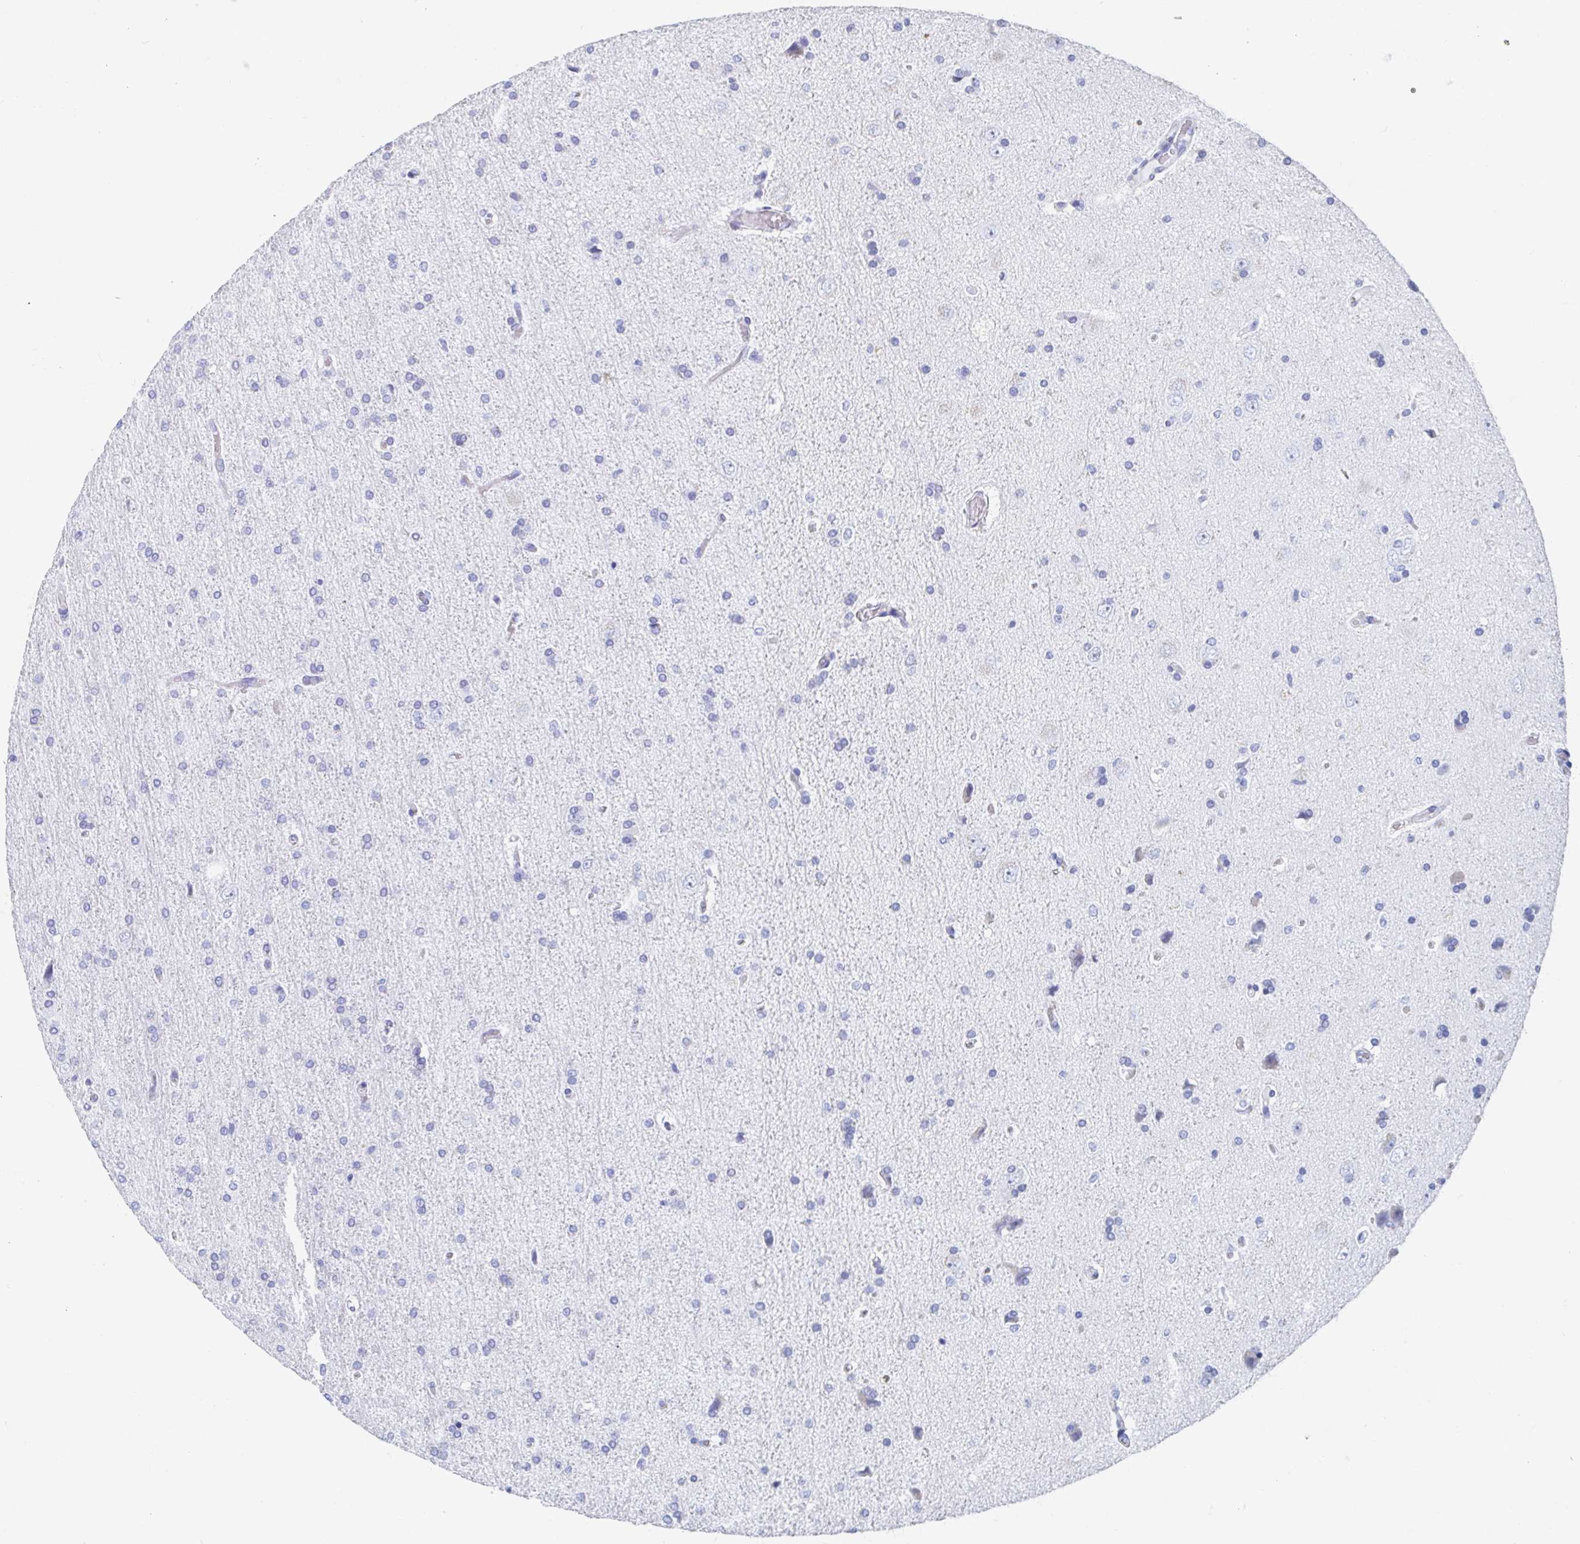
{"staining": {"intensity": "negative", "quantity": "none", "location": "none"}, "tissue": "glioma", "cell_type": "Tumor cells", "image_type": "cancer", "snomed": [{"axis": "morphology", "description": "Glioma, malignant, High grade"}, {"axis": "topography", "description": "Cerebral cortex"}], "caption": "Immunohistochemistry (IHC) of human malignant glioma (high-grade) displays no staining in tumor cells.", "gene": "C10orf53", "patient": {"sex": "male", "age": 70}}